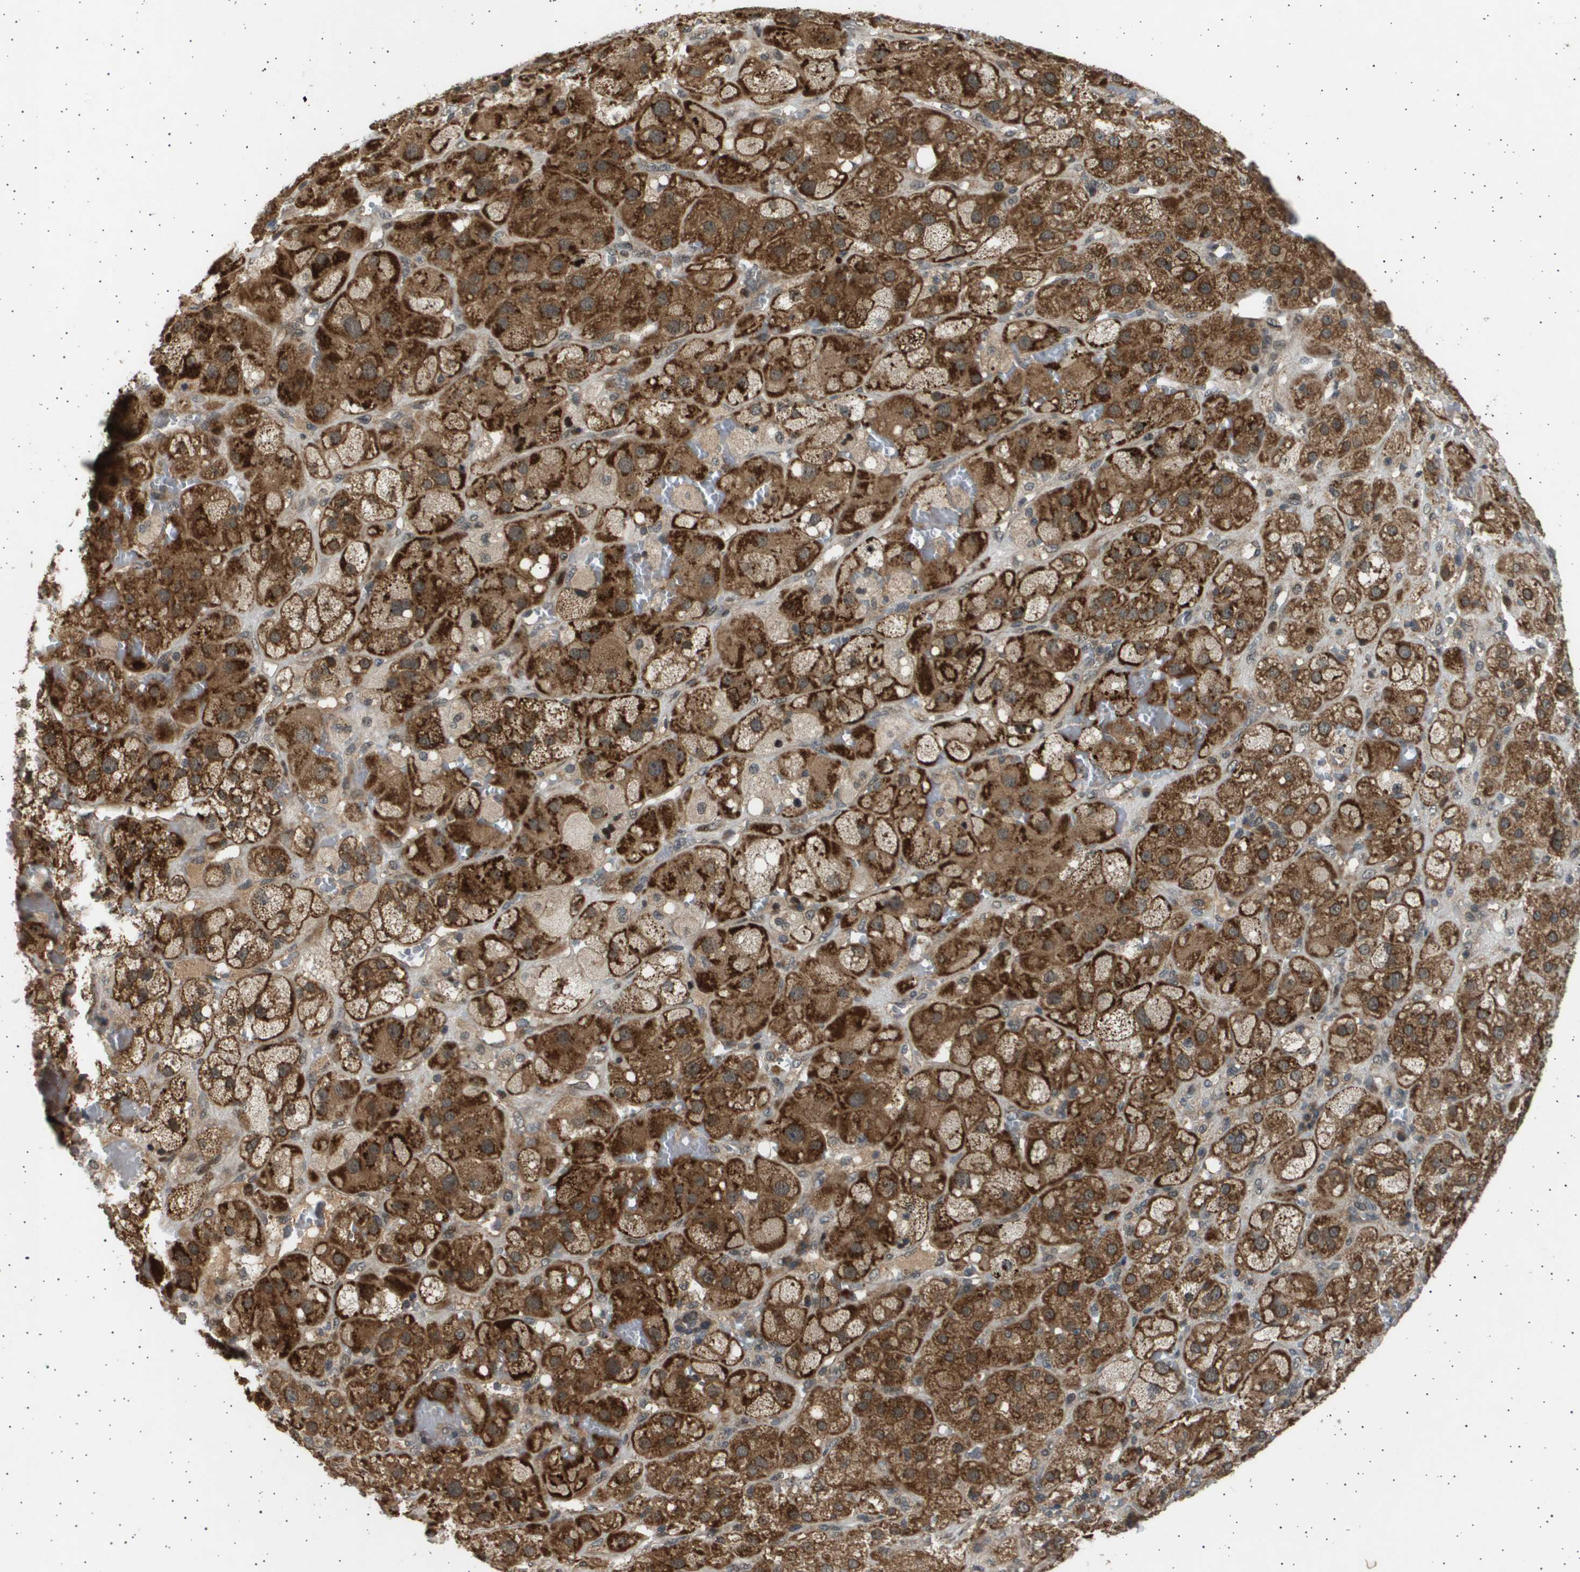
{"staining": {"intensity": "strong", "quantity": ">75%", "location": "cytoplasmic/membranous,nuclear"}, "tissue": "adrenal gland", "cell_type": "Glandular cells", "image_type": "normal", "snomed": [{"axis": "morphology", "description": "Normal tissue, NOS"}, {"axis": "topography", "description": "Adrenal gland"}], "caption": "The image reveals staining of normal adrenal gland, revealing strong cytoplasmic/membranous,nuclear protein staining (brown color) within glandular cells. (brown staining indicates protein expression, while blue staining denotes nuclei).", "gene": "TNRC6A", "patient": {"sex": "female", "age": 47}}